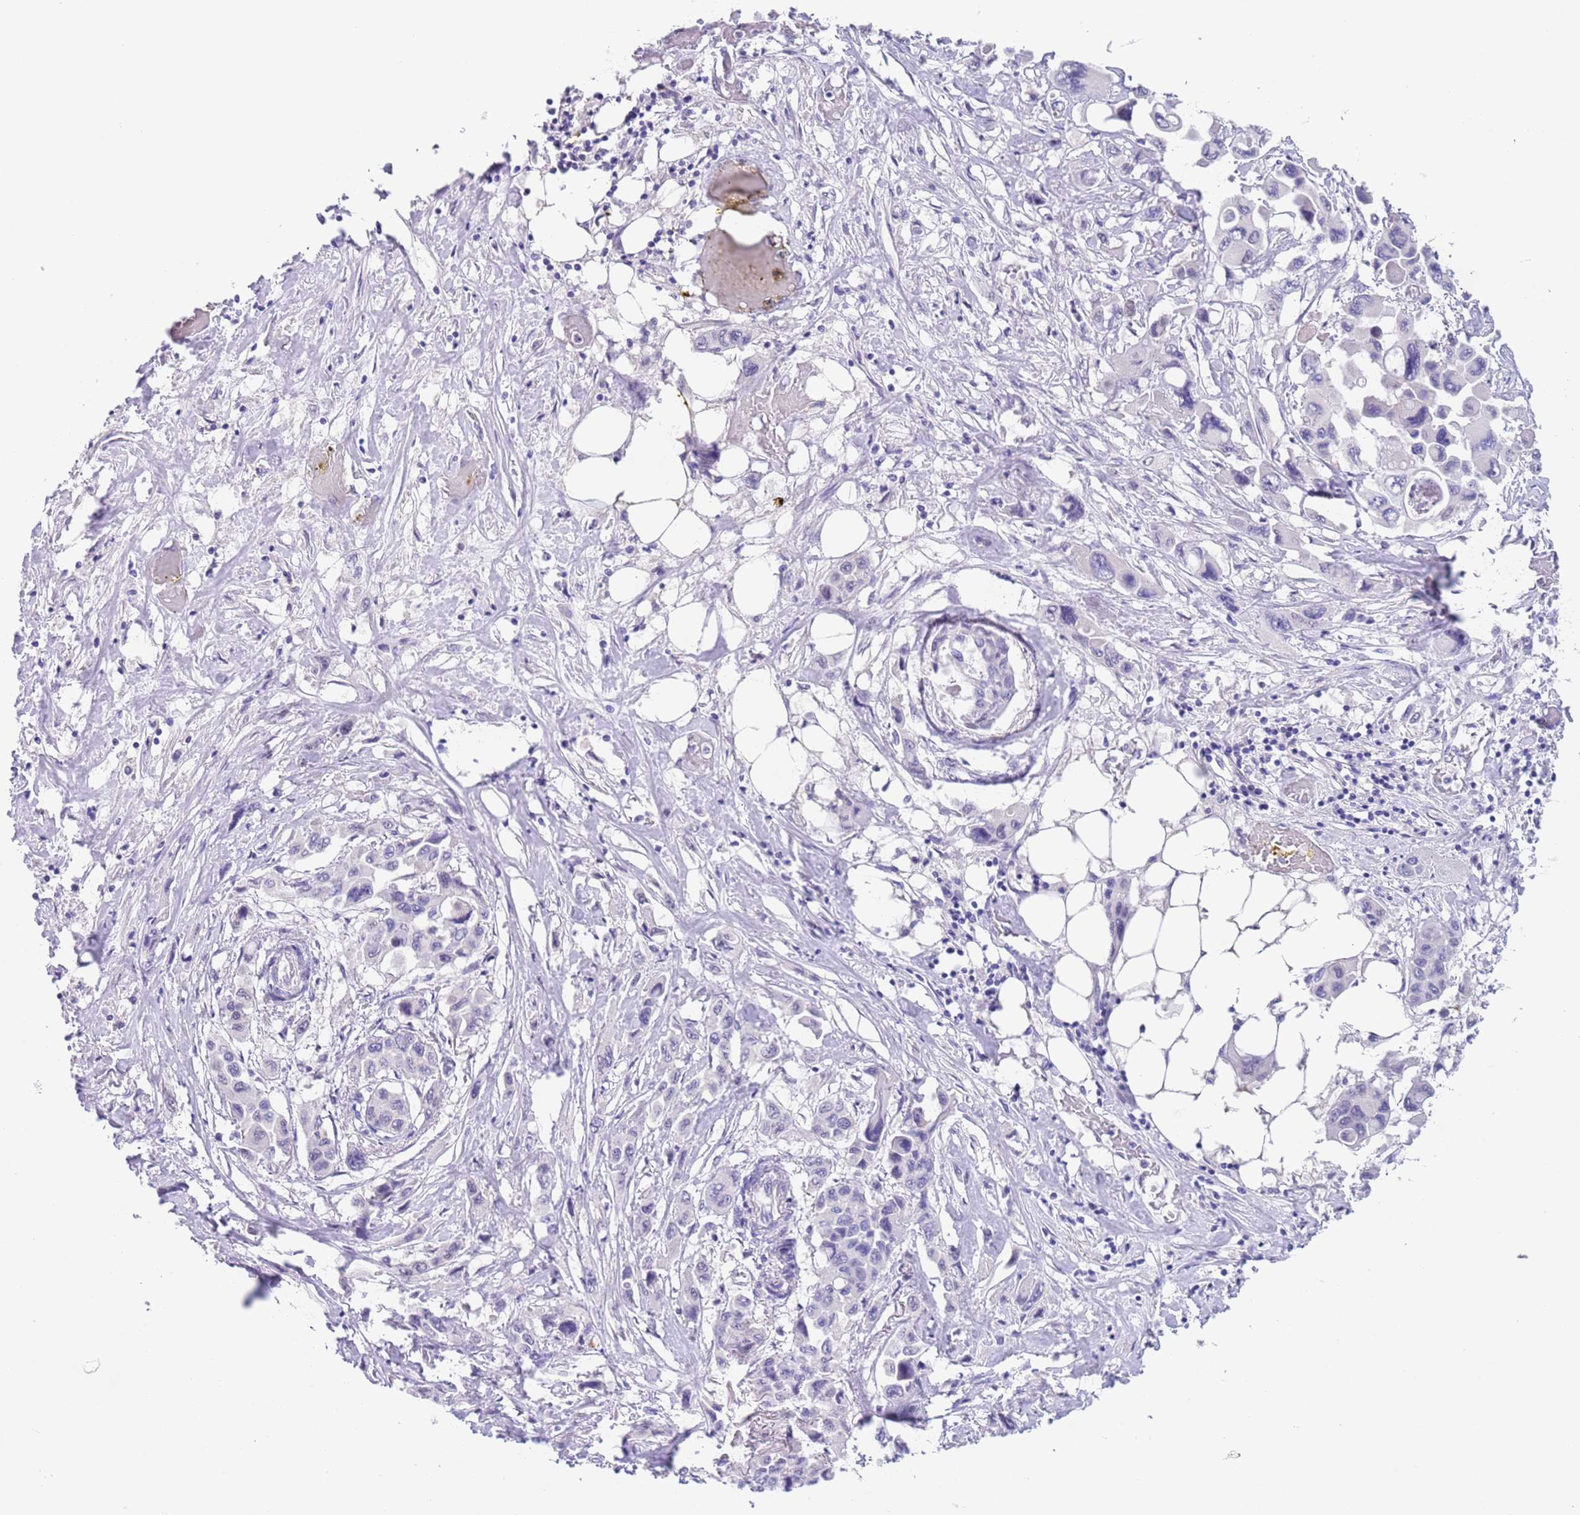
{"staining": {"intensity": "negative", "quantity": "none", "location": "none"}, "tissue": "pancreatic cancer", "cell_type": "Tumor cells", "image_type": "cancer", "snomed": [{"axis": "morphology", "description": "Adenocarcinoma, NOS"}, {"axis": "topography", "description": "Pancreas"}], "caption": "High power microscopy micrograph of an immunohistochemistry (IHC) photomicrograph of adenocarcinoma (pancreatic), revealing no significant positivity in tumor cells.", "gene": "SPIRE2", "patient": {"sex": "male", "age": 92}}